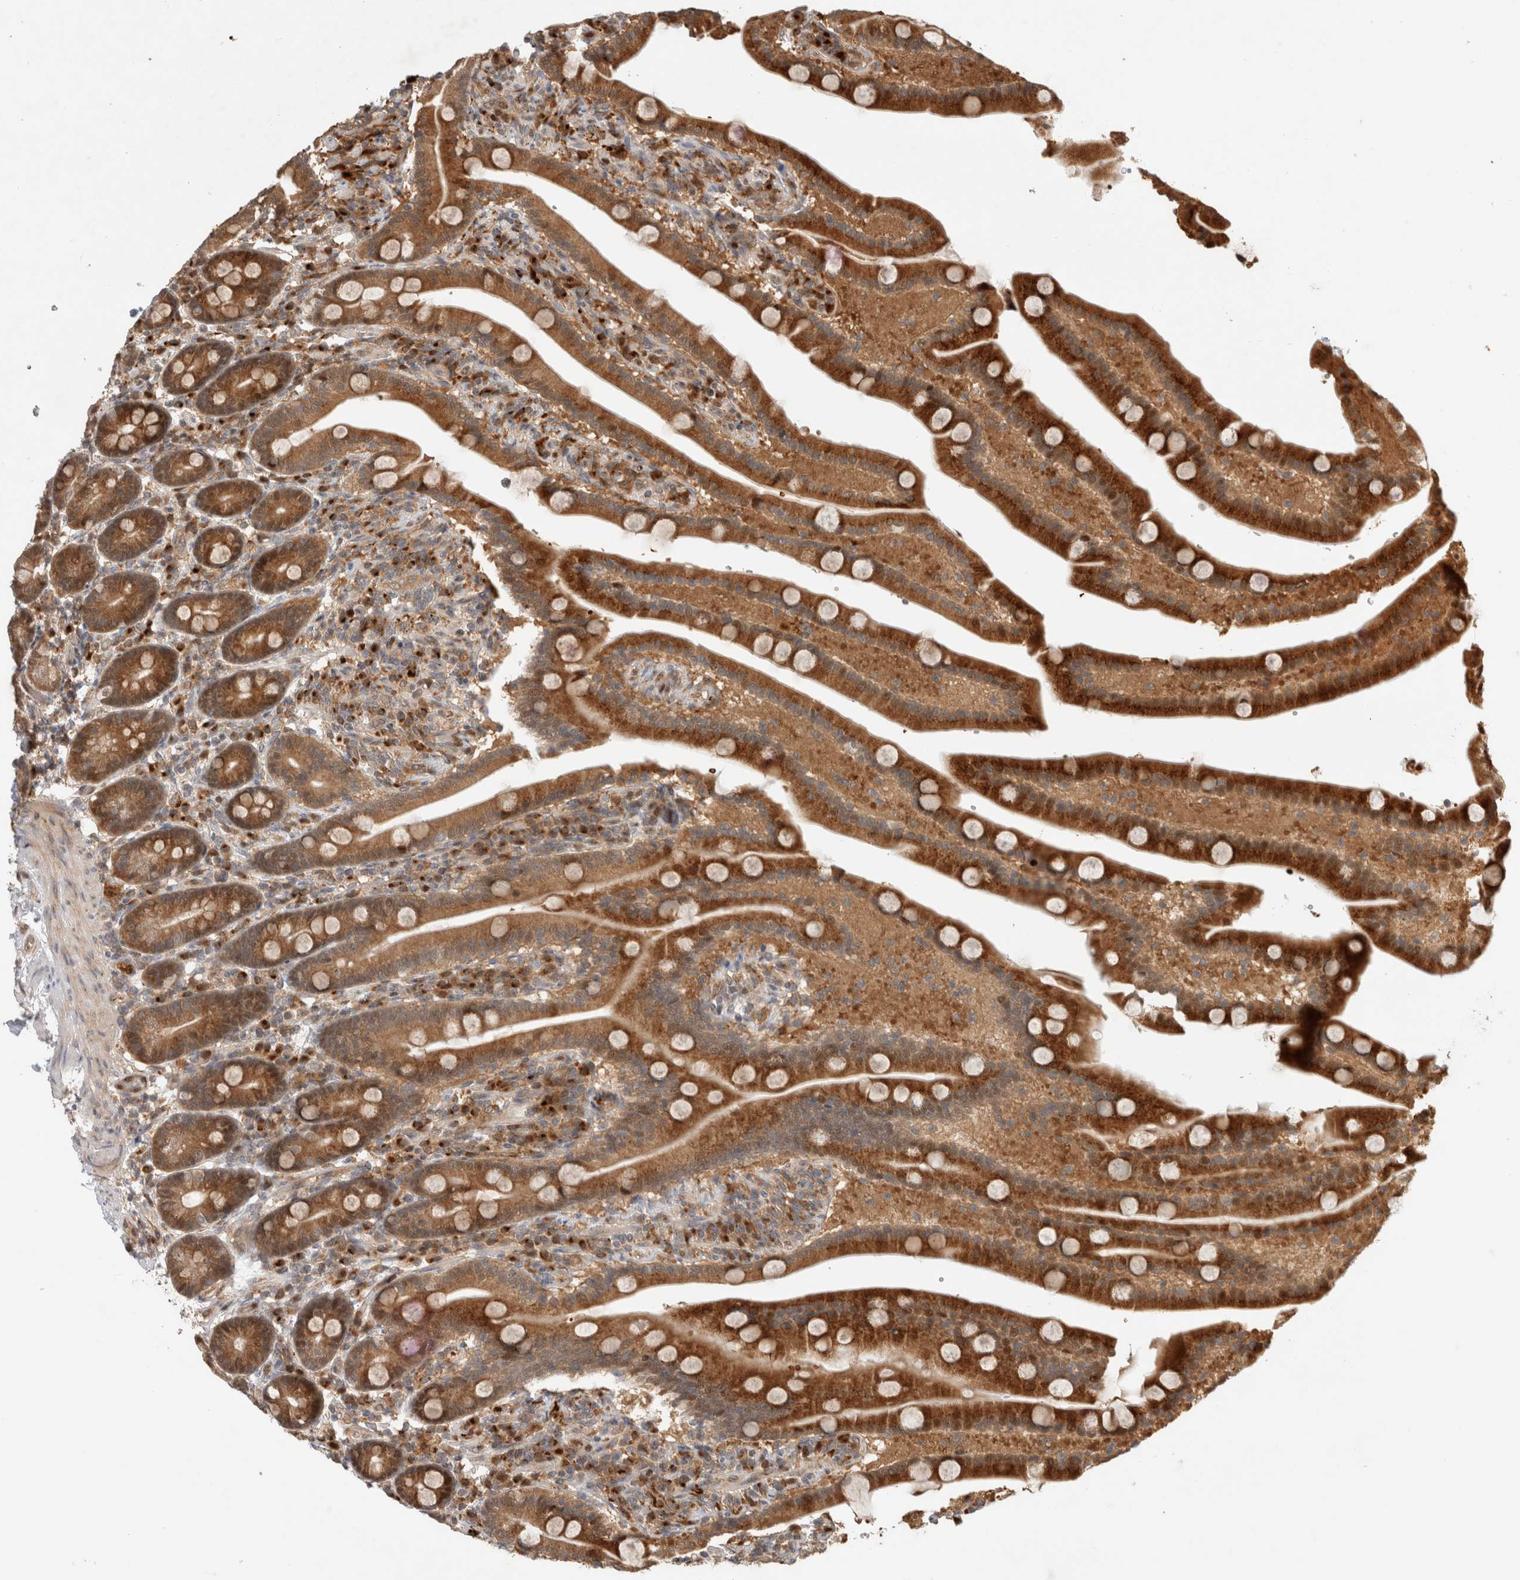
{"staining": {"intensity": "strong", "quantity": ">75%", "location": "cytoplasmic/membranous,nuclear"}, "tissue": "duodenum", "cell_type": "Glandular cells", "image_type": "normal", "snomed": [{"axis": "morphology", "description": "Normal tissue, NOS"}, {"axis": "topography", "description": "Duodenum"}], "caption": "IHC staining of unremarkable duodenum, which exhibits high levels of strong cytoplasmic/membranous,nuclear positivity in about >75% of glandular cells indicating strong cytoplasmic/membranous,nuclear protein staining. The staining was performed using DAB (3,3'-diaminobenzidine) (brown) for protein detection and nuclei were counterstained in hematoxylin (blue).", "gene": "OTUD6B", "patient": {"sex": "male", "age": 54}}